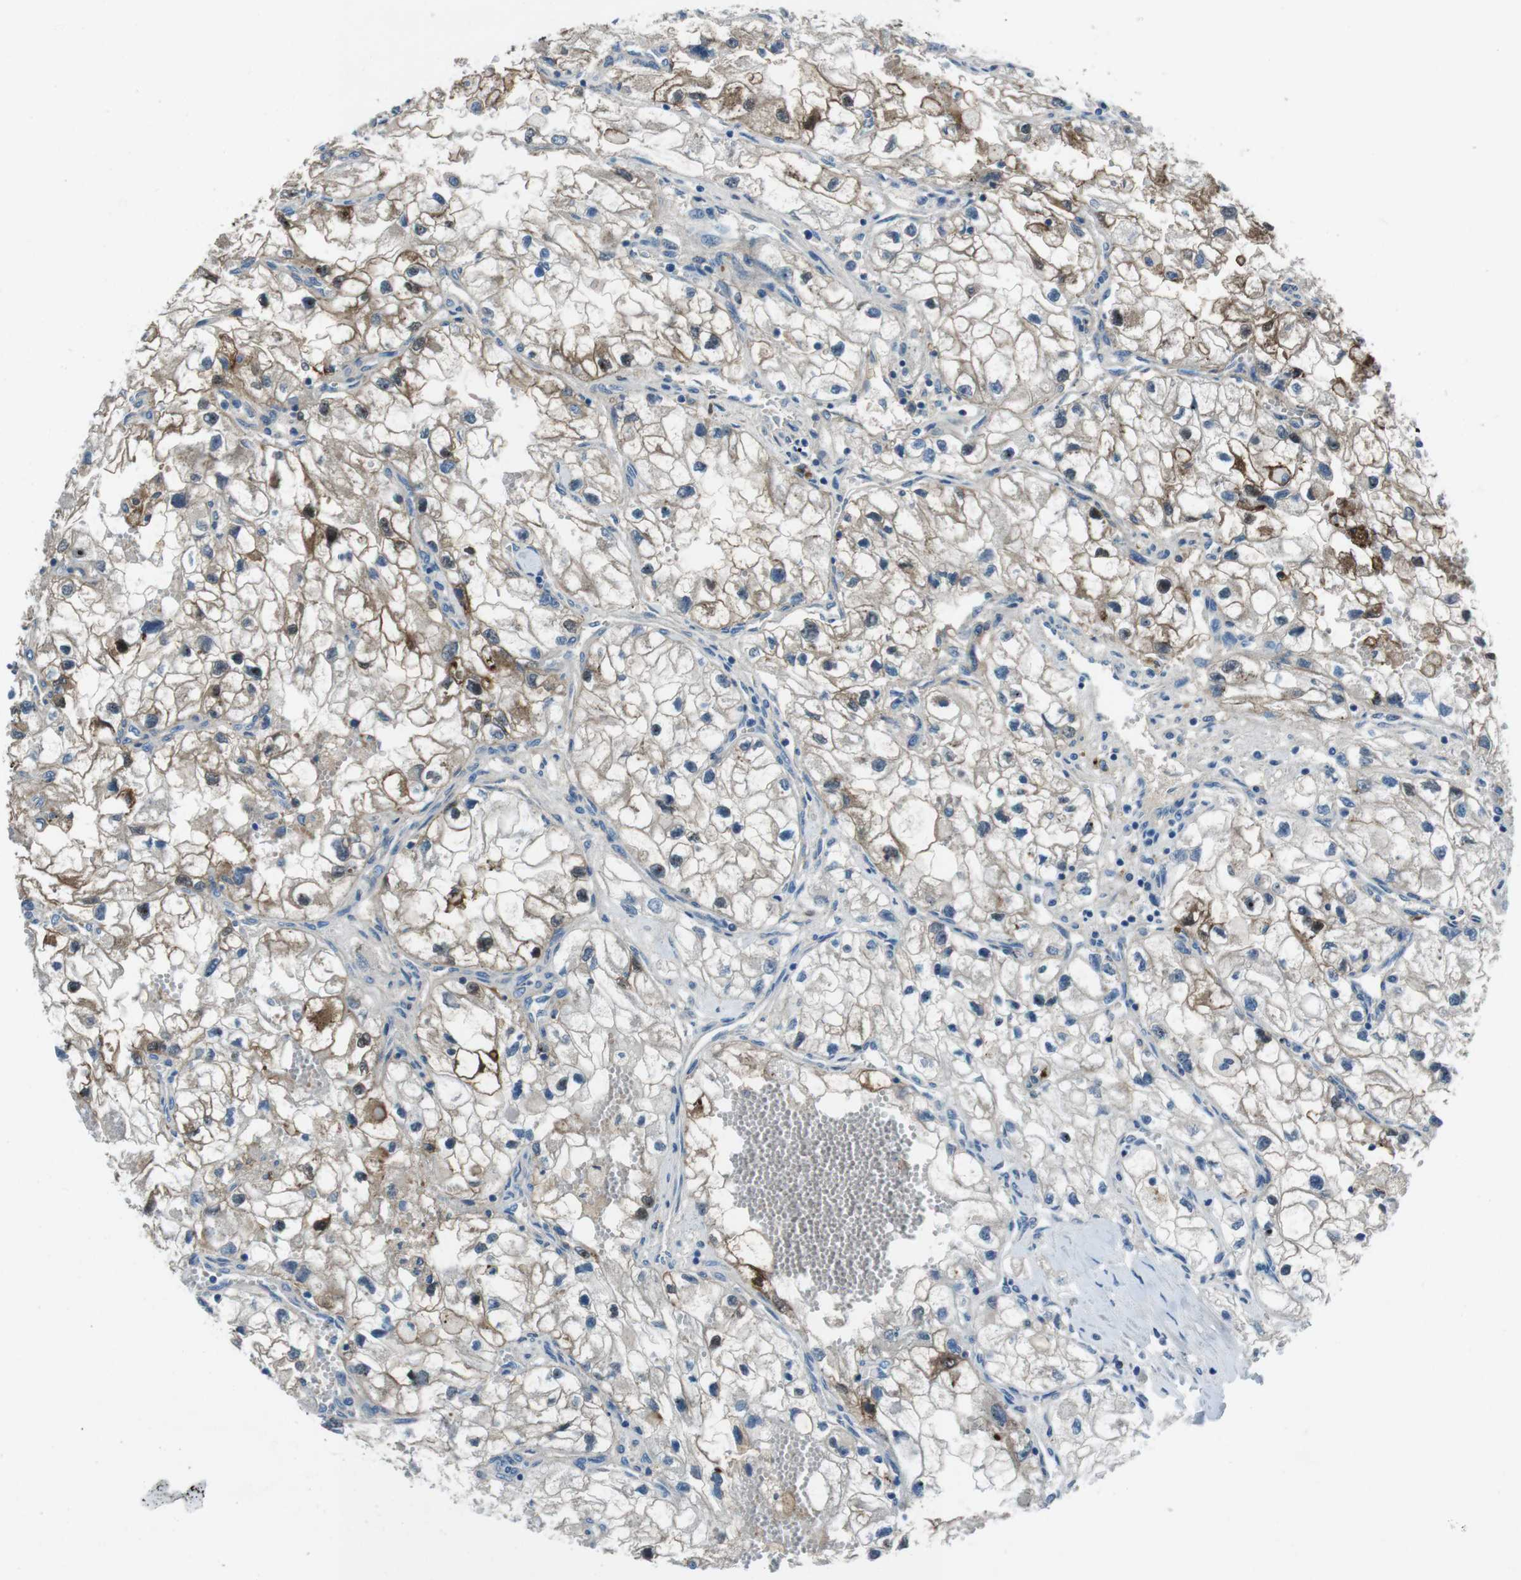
{"staining": {"intensity": "moderate", "quantity": "25%-75%", "location": "cytoplasmic/membranous"}, "tissue": "renal cancer", "cell_type": "Tumor cells", "image_type": "cancer", "snomed": [{"axis": "morphology", "description": "Adenocarcinoma, NOS"}, {"axis": "topography", "description": "Kidney"}], "caption": "Protein expression analysis of renal adenocarcinoma shows moderate cytoplasmic/membranous staining in approximately 25%-75% of tumor cells.", "gene": "TULP3", "patient": {"sex": "female", "age": 70}}